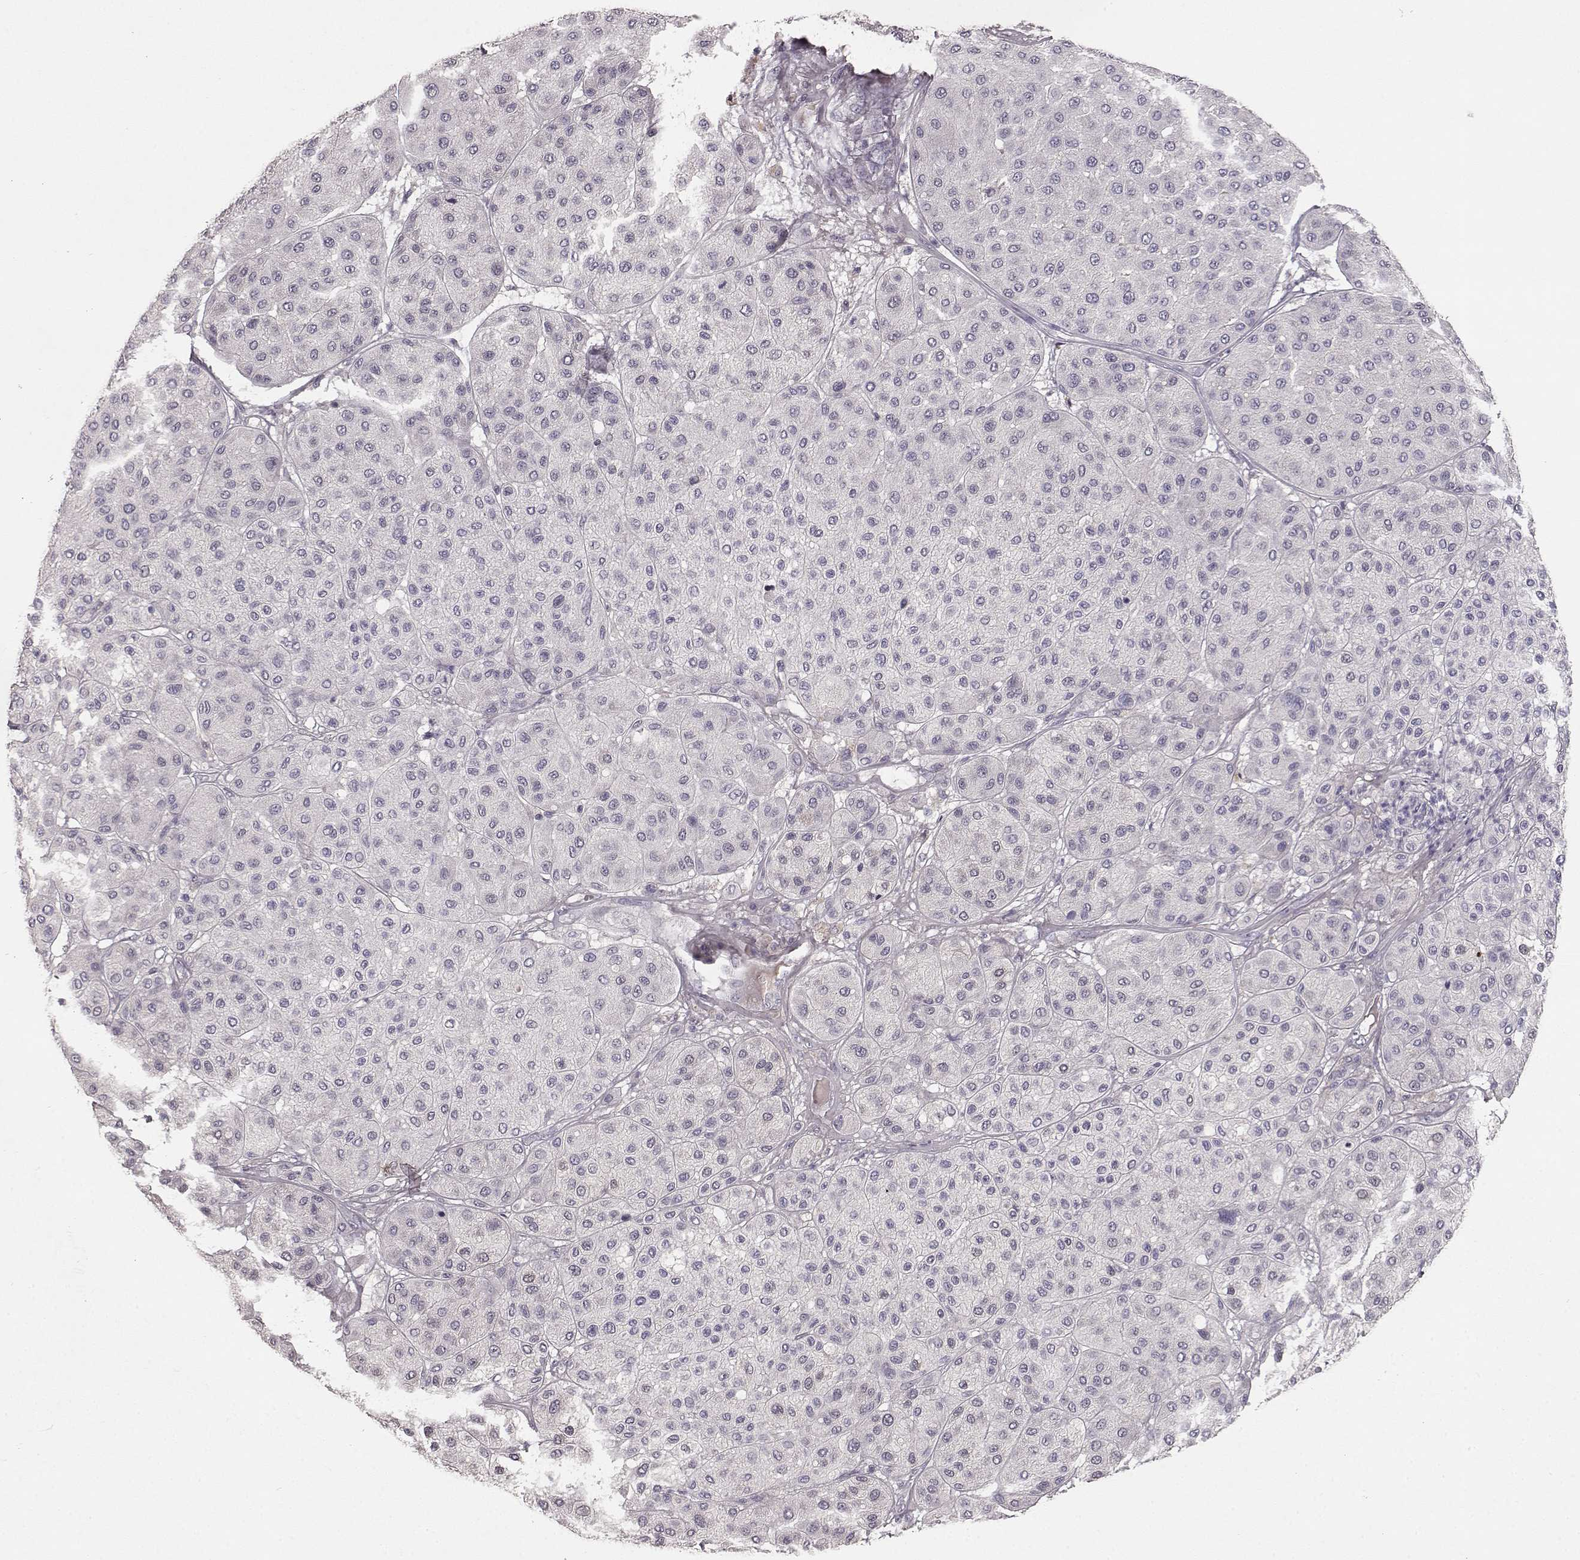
{"staining": {"intensity": "negative", "quantity": "none", "location": "none"}, "tissue": "melanoma", "cell_type": "Tumor cells", "image_type": "cancer", "snomed": [{"axis": "morphology", "description": "Malignant melanoma, Metastatic site"}, {"axis": "topography", "description": "Smooth muscle"}], "caption": "Immunohistochemistry (IHC) photomicrograph of neoplastic tissue: human malignant melanoma (metastatic site) stained with DAB reveals no significant protein expression in tumor cells.", "gene": "YJEFN3", "patient": {"sex": "male", "age": 41}}